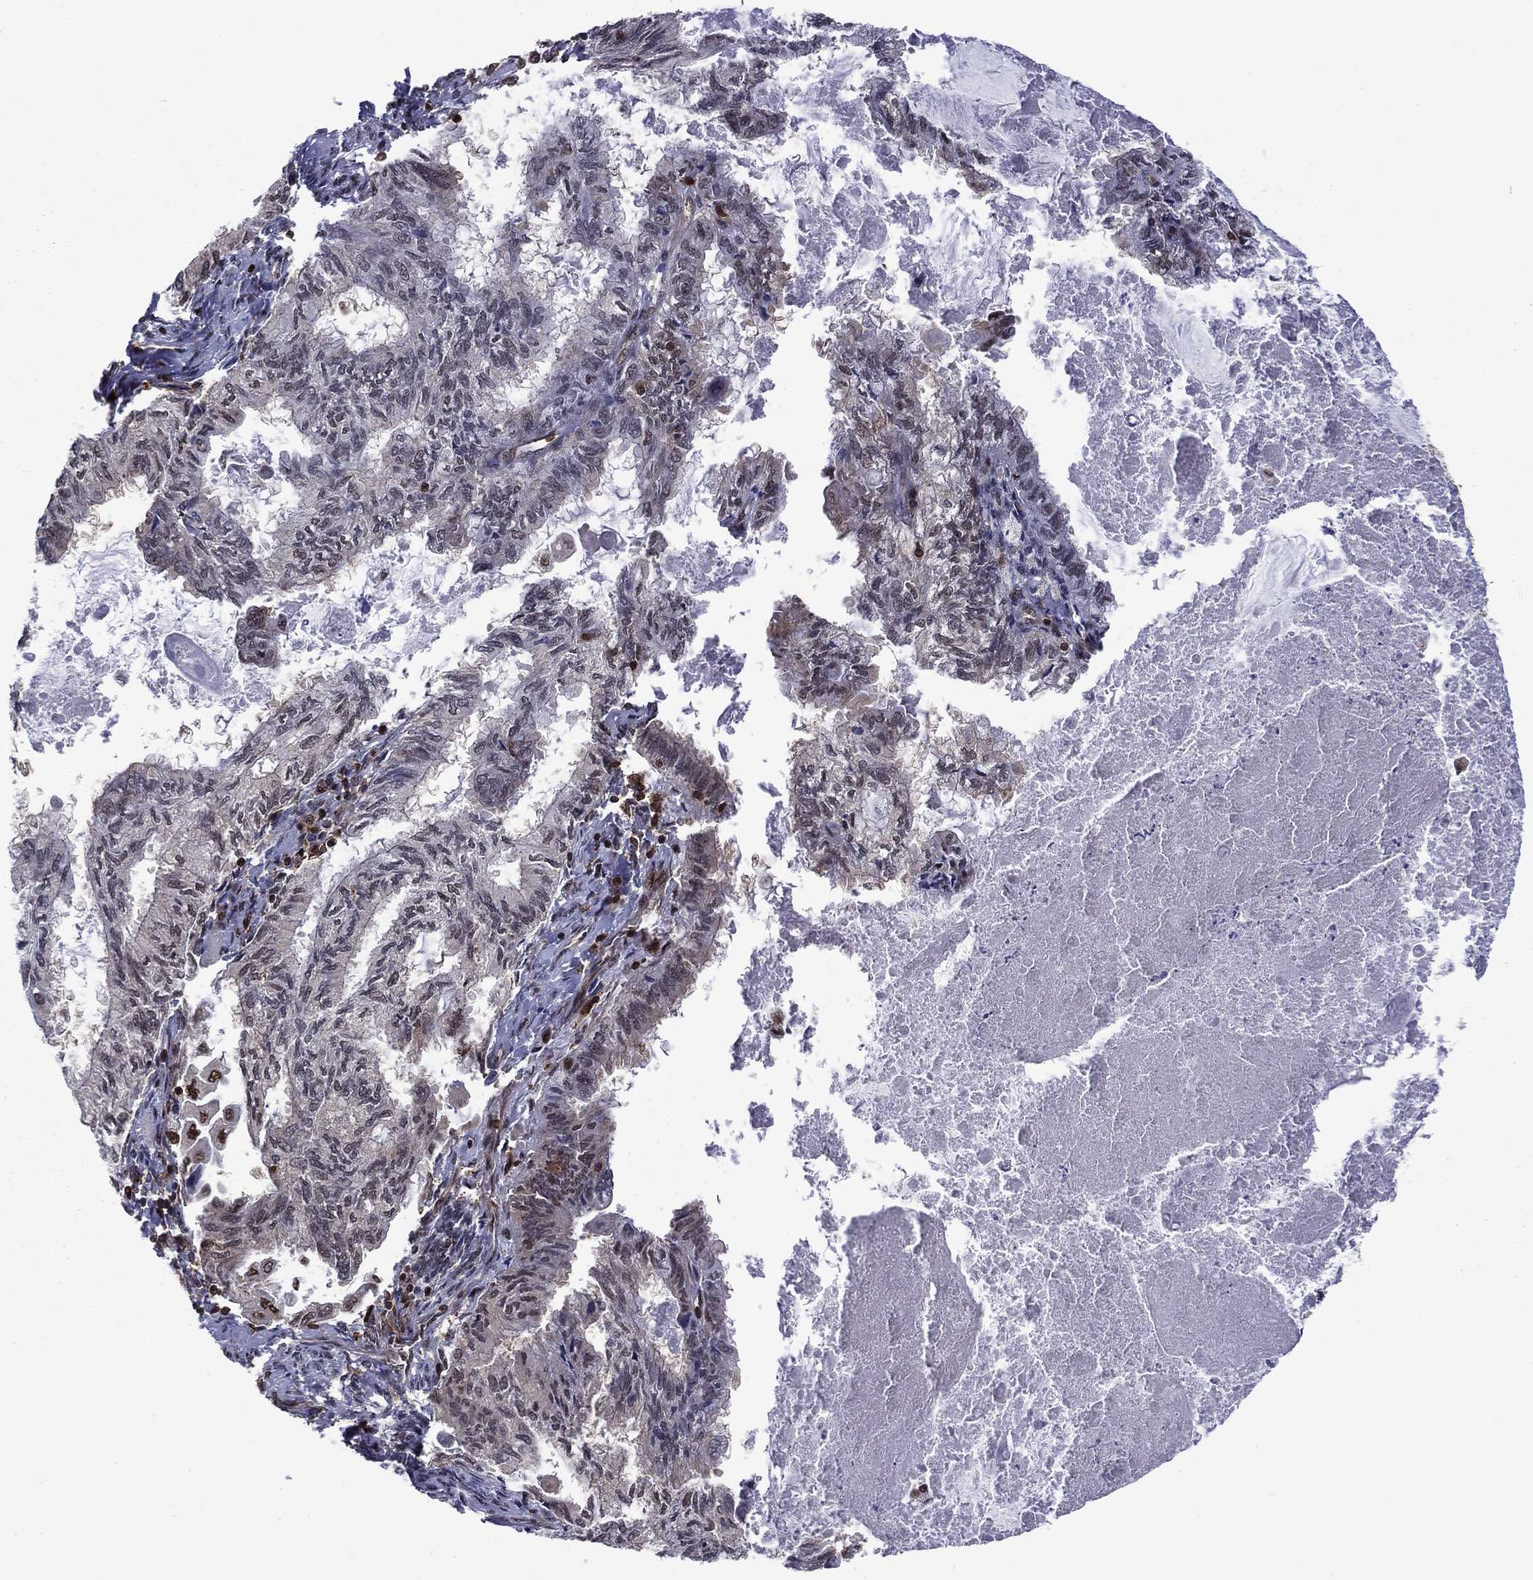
{"staining": {"intensity": "weak", "quantity": "<25%", "location": "nuclear"}, "tissue": "endometrial cancer", "cell_type": "Tumor cells", "image_type": "cancer", "snomed": [{"axis": "morphology", "description": "Adenocarcinoma, NOS"}, {"axis": "topography", "description": "Endometrium"}], "caption": "Tumor cells show no significant expression in endometrial adenocarcinoma.", "gene": "PSMD2", "patient": {"sex": "female", "age": 86}}